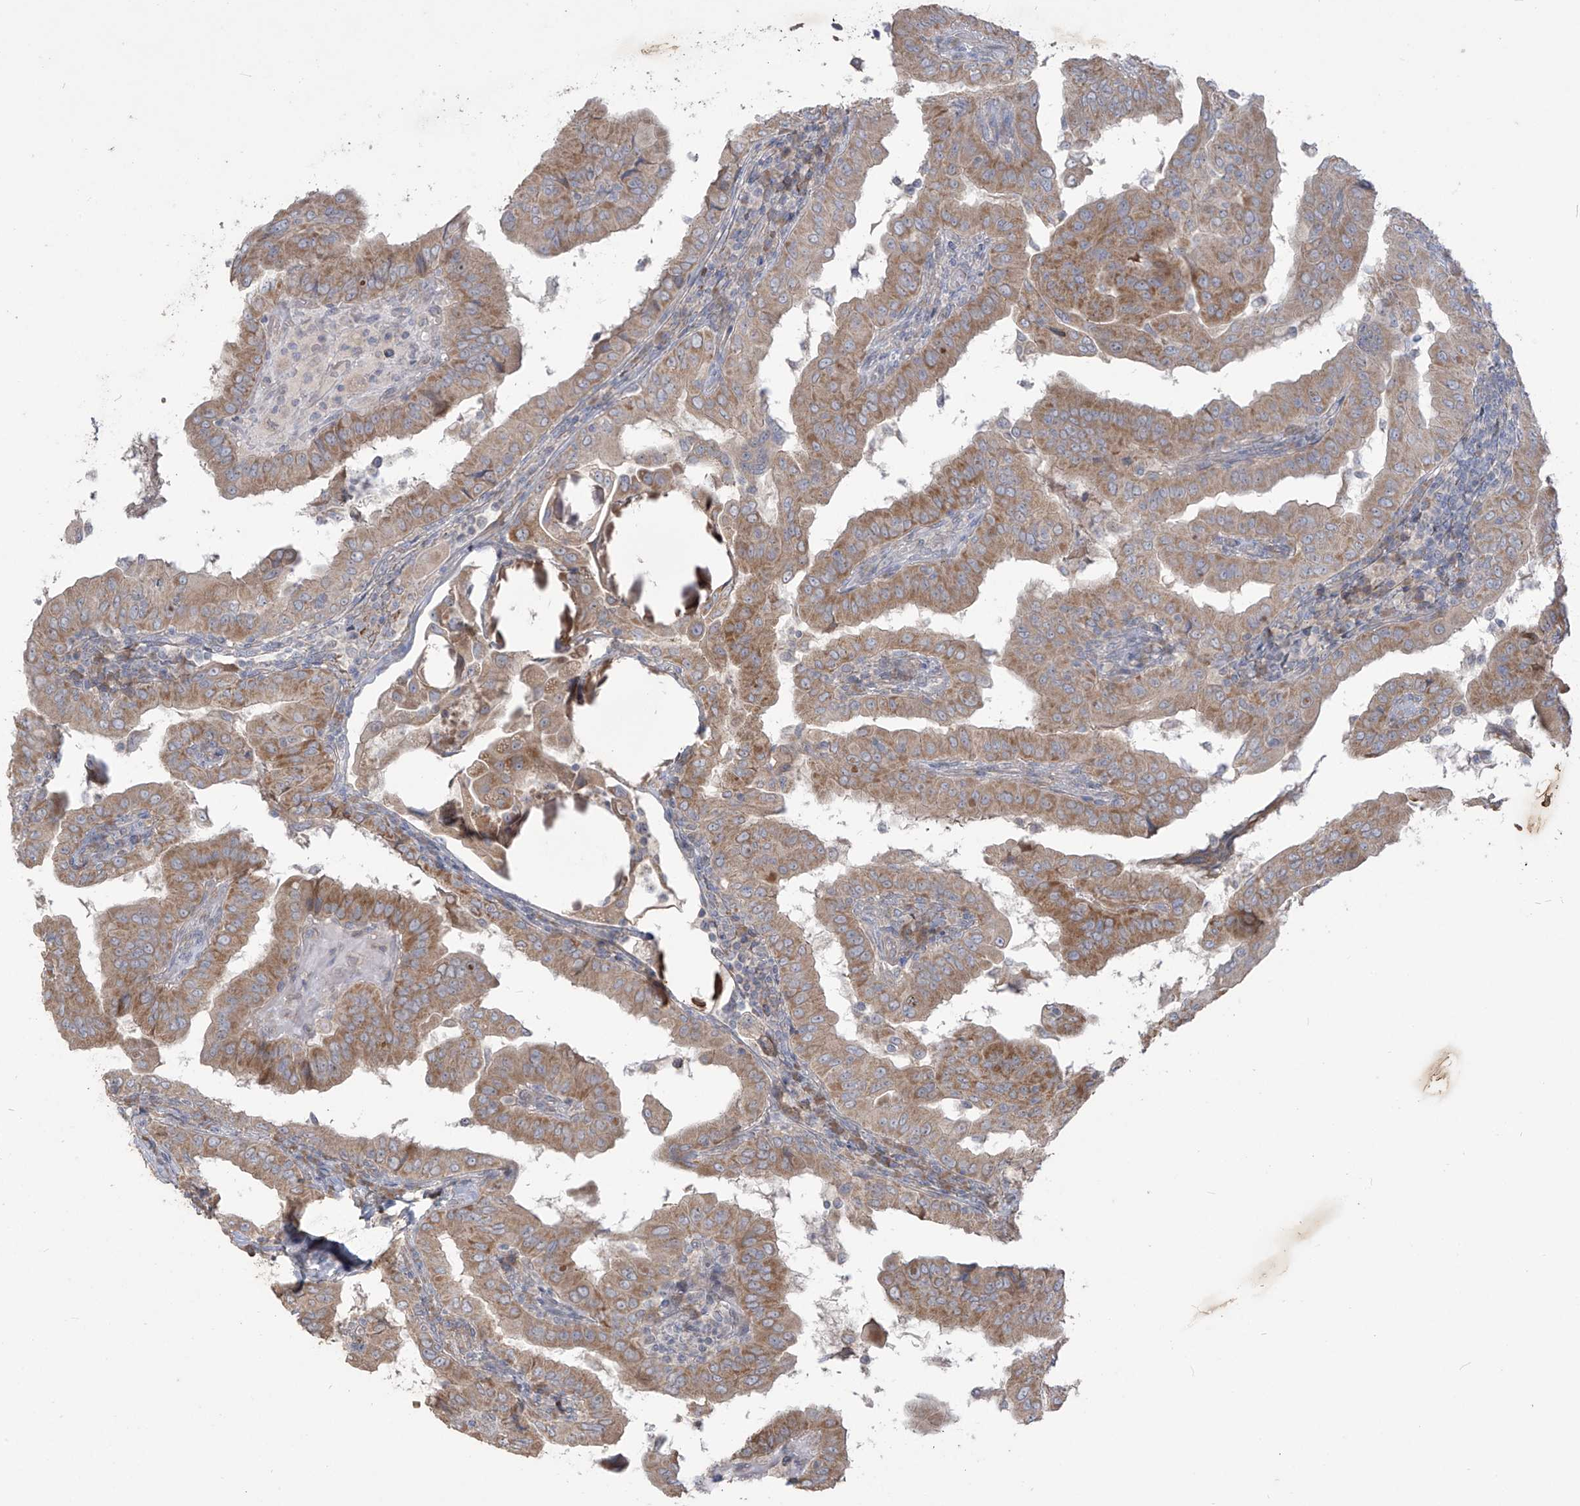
{"staining": {"intensity": "moderate", "quantity": ">75%", "location": "cytoplasmic/membranous"}, "tissue": "thyroid cancer", "cell_type": "Tumor cells", "image_type": "cancer", "snomed": [{"axis": "morphology", "description": "Papillary adenocarcinoma, NOS"}, {"axis": "topography", "description": "Thyroid gland"}], "caption": "Immunohistochemical staining of human papillary adenocarcinoma (thyroid) demonstrates medium levels of moderate cytoplasmic/membranous expression in approximately >75% of tumor cells.", "gene": "MAGIX", "patient": {"sex": "male", "age": 33}}